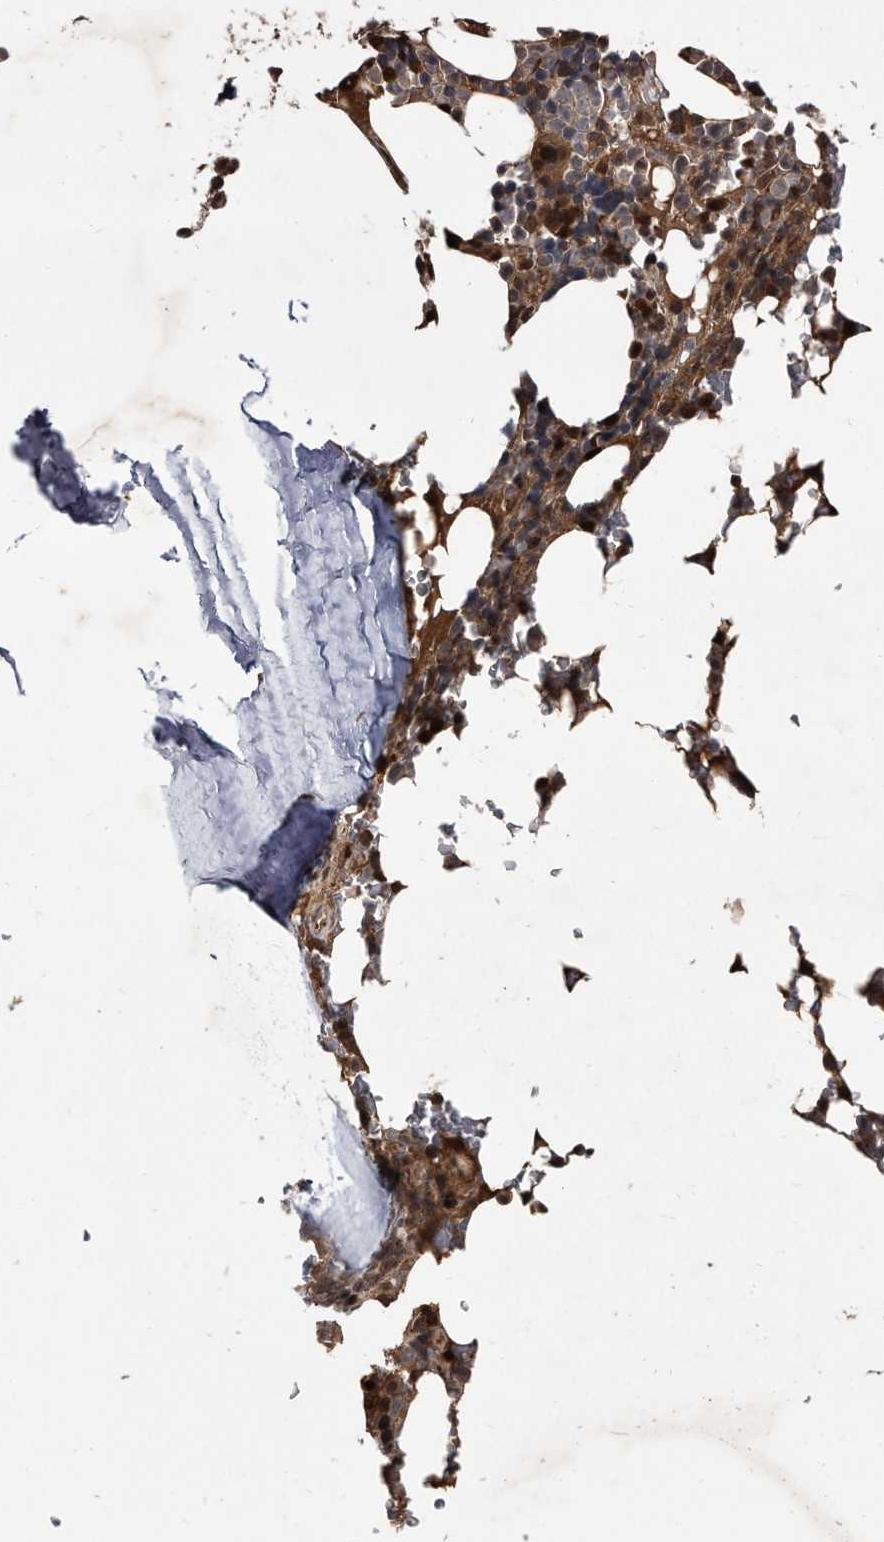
{"staining": {"intensity": "strong", "quantity": ">75%", "location": "cytoplasmic/membranous,nuclear"}, "tissue": "bone marrow", "cell_type": "Hematopoietic cells", "image_type": "normal", "snomed": [{"axis": "morphology", "description": "Normal tissue, NOS"}, {"axis": "topography", "description": "Bone marrow"}], "caption": "DAB (3,3'-diaminobenzidine) immunohistochemical staining of unremarkable bone marrow demonstrates strong cytoplasmic/membranous,nuclear protein expression in approximately >75% of hematopoietic cells. (Stains: DAB (3,3'-diaminobenzidine) in brown, nuclei in blue, Microscopy: brightfield microscopy at high magnification).", "gene": "RAD23B", "patient": {"sex": "male", "age": 58}}